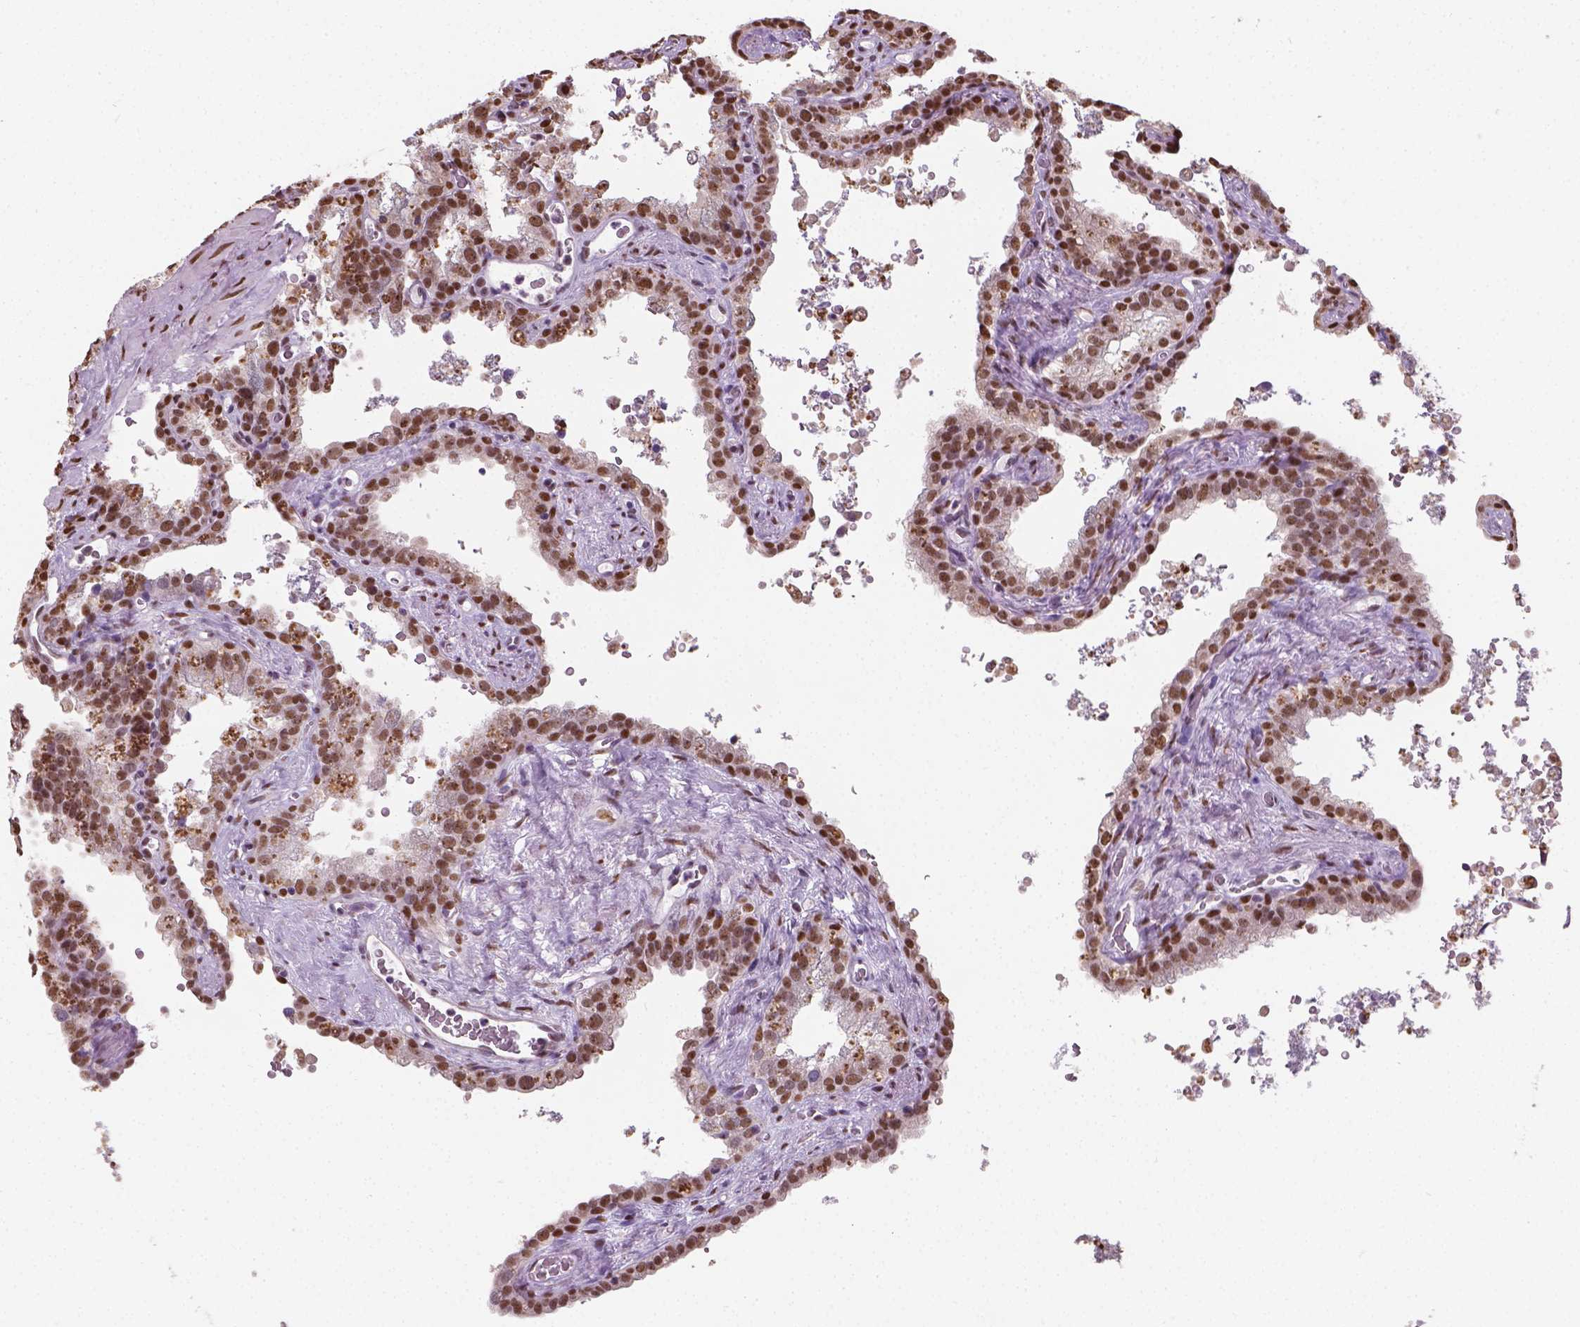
{"staining": {"intensity": "moderate", "quantity": ">75%", "location": "nuclear"}, "tissue": "seminal vesicle", "cell_type": "Glandular cells", "image_type": "normal", "snomed": [{"axis": "morphology", "description": "Normal tissue, NOS"}, {"axis": "topography", "description": "Prostate"}, {"axis": "topography", "description": "Seminal veicle"}], "caption": "This image demonstrates IHC staining of normal seminal vesicle, with medium moderate nuclear staining in approximately >75% of glandular cells.", "gene": "C1orf112", "patient": {"sex": "male", "age": 71}}